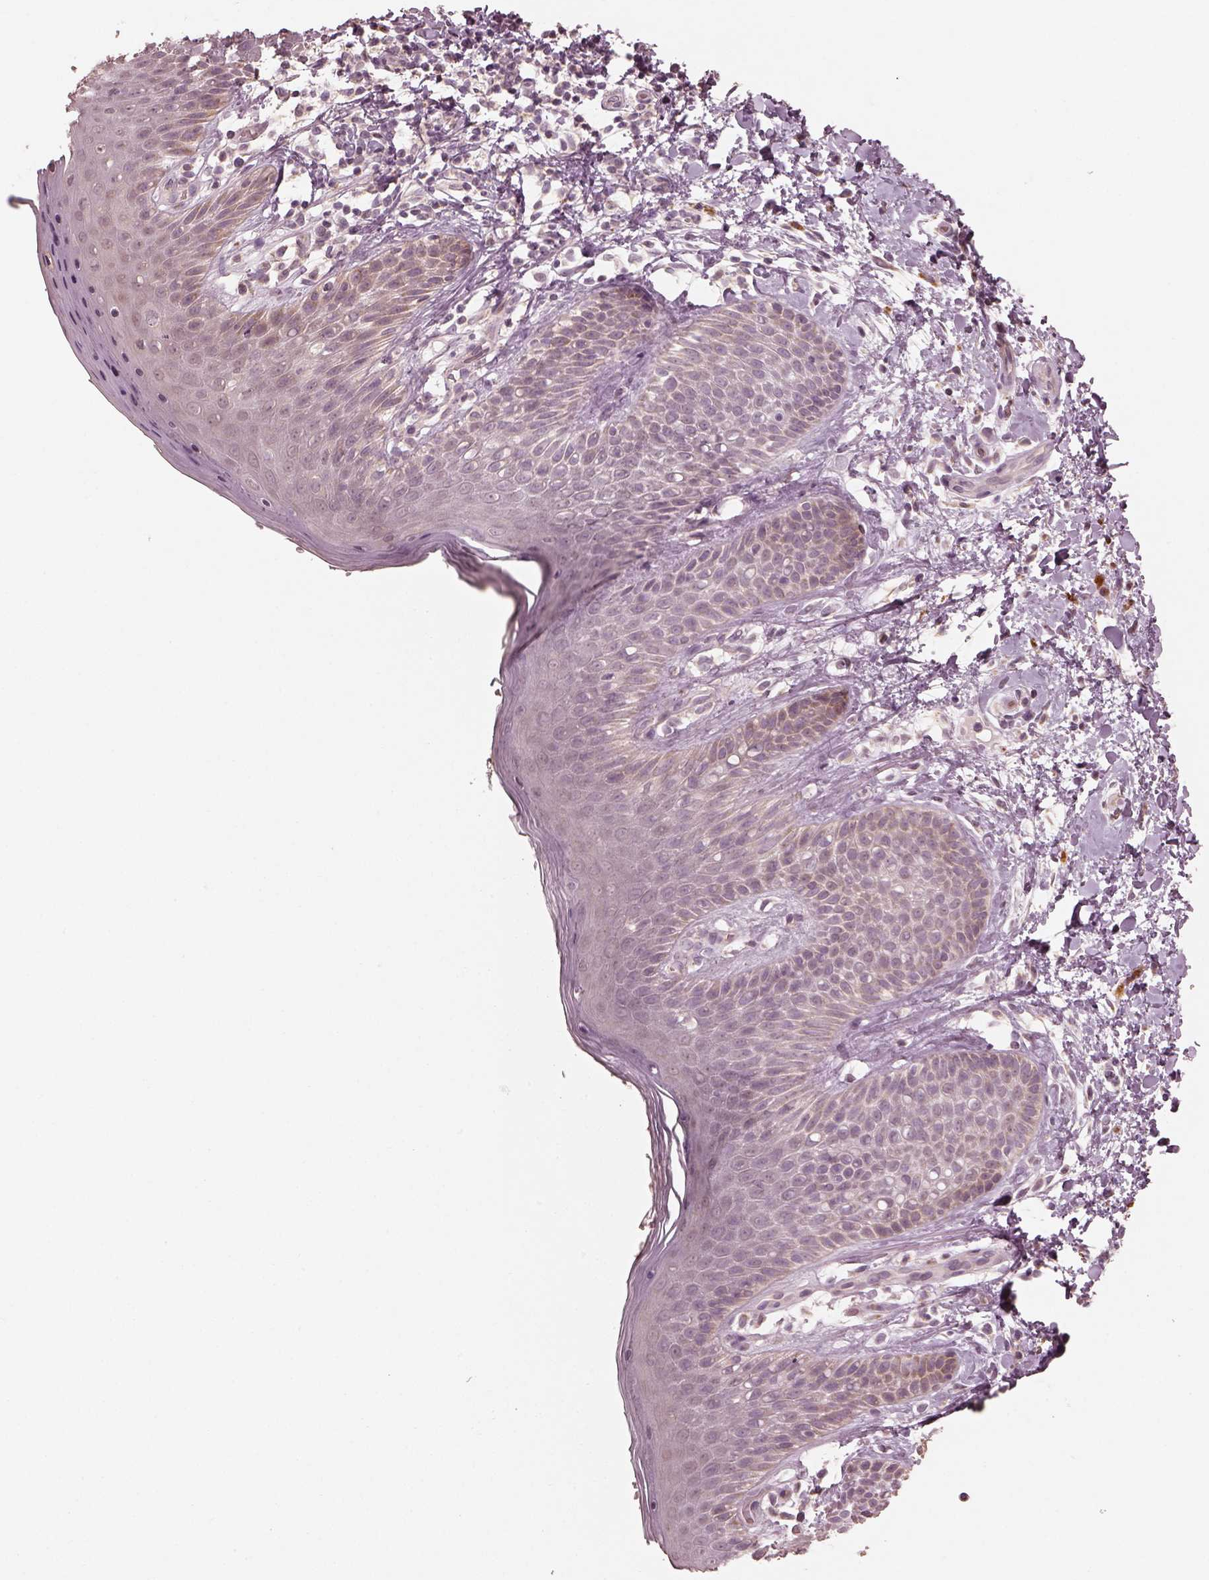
{"staining": {"intensity": "weak", "quantity": "<25%", "location": "cytoplasmic/membranous"}, "tissue": "skin", "cell_type": "Epidermal cells", "image_type": "normal", "snomed": [{"axis": "morphology", "description": "Normal tissue, NOS"}, {"axis": "topography", "description": "Anal"}], "caption": "Micrograph shows no significant protein staining in epidermal cells of benign skin.", "gene": "SLC25A46", "patient": {"sex": "male", "age": 36}}